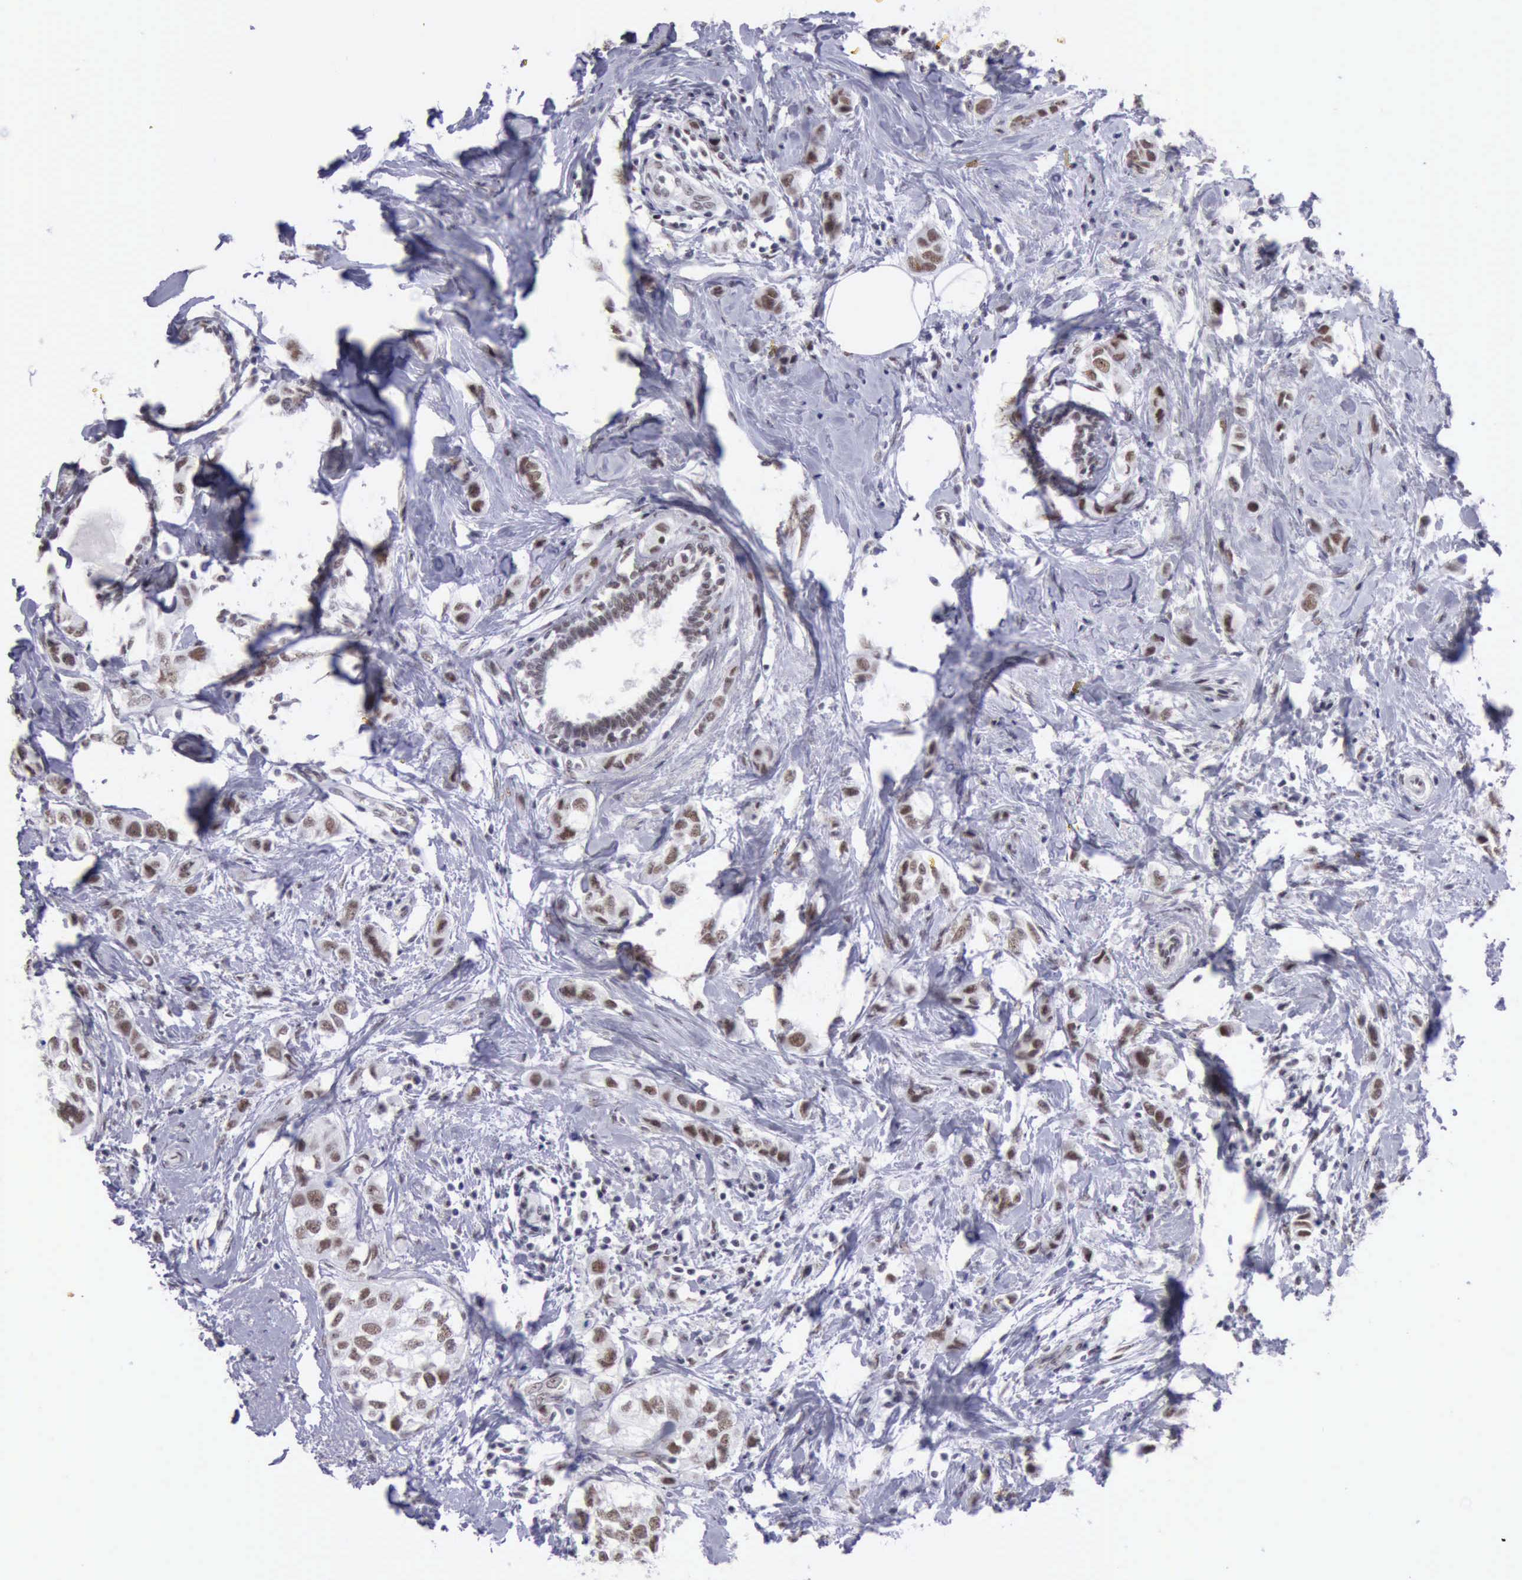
{"staining": {"intensity": "weak", "quantity": "25%-75%", "location": "nuclear"}, "tissue": "breast cancer", "cell_type": "Tumor cells", "image_type": "cancer", "snomed": [{"axis": "morphology", "description": "Normal tissue, NOS"}, {"axis": "morphology", "description": "Duct carcinoma"}, {"axis": "topography", "description": "Breast"}], "caption": "DAB (3,3'-diaminobenzidine) immunohistochemical staining of breast infiltrating ductal carcinoma shows weak nuclear protein staining in approximately 25%-75% of tumor cells.", "gene": "EP300", "patient": {"sex": "female", "age": 50}}